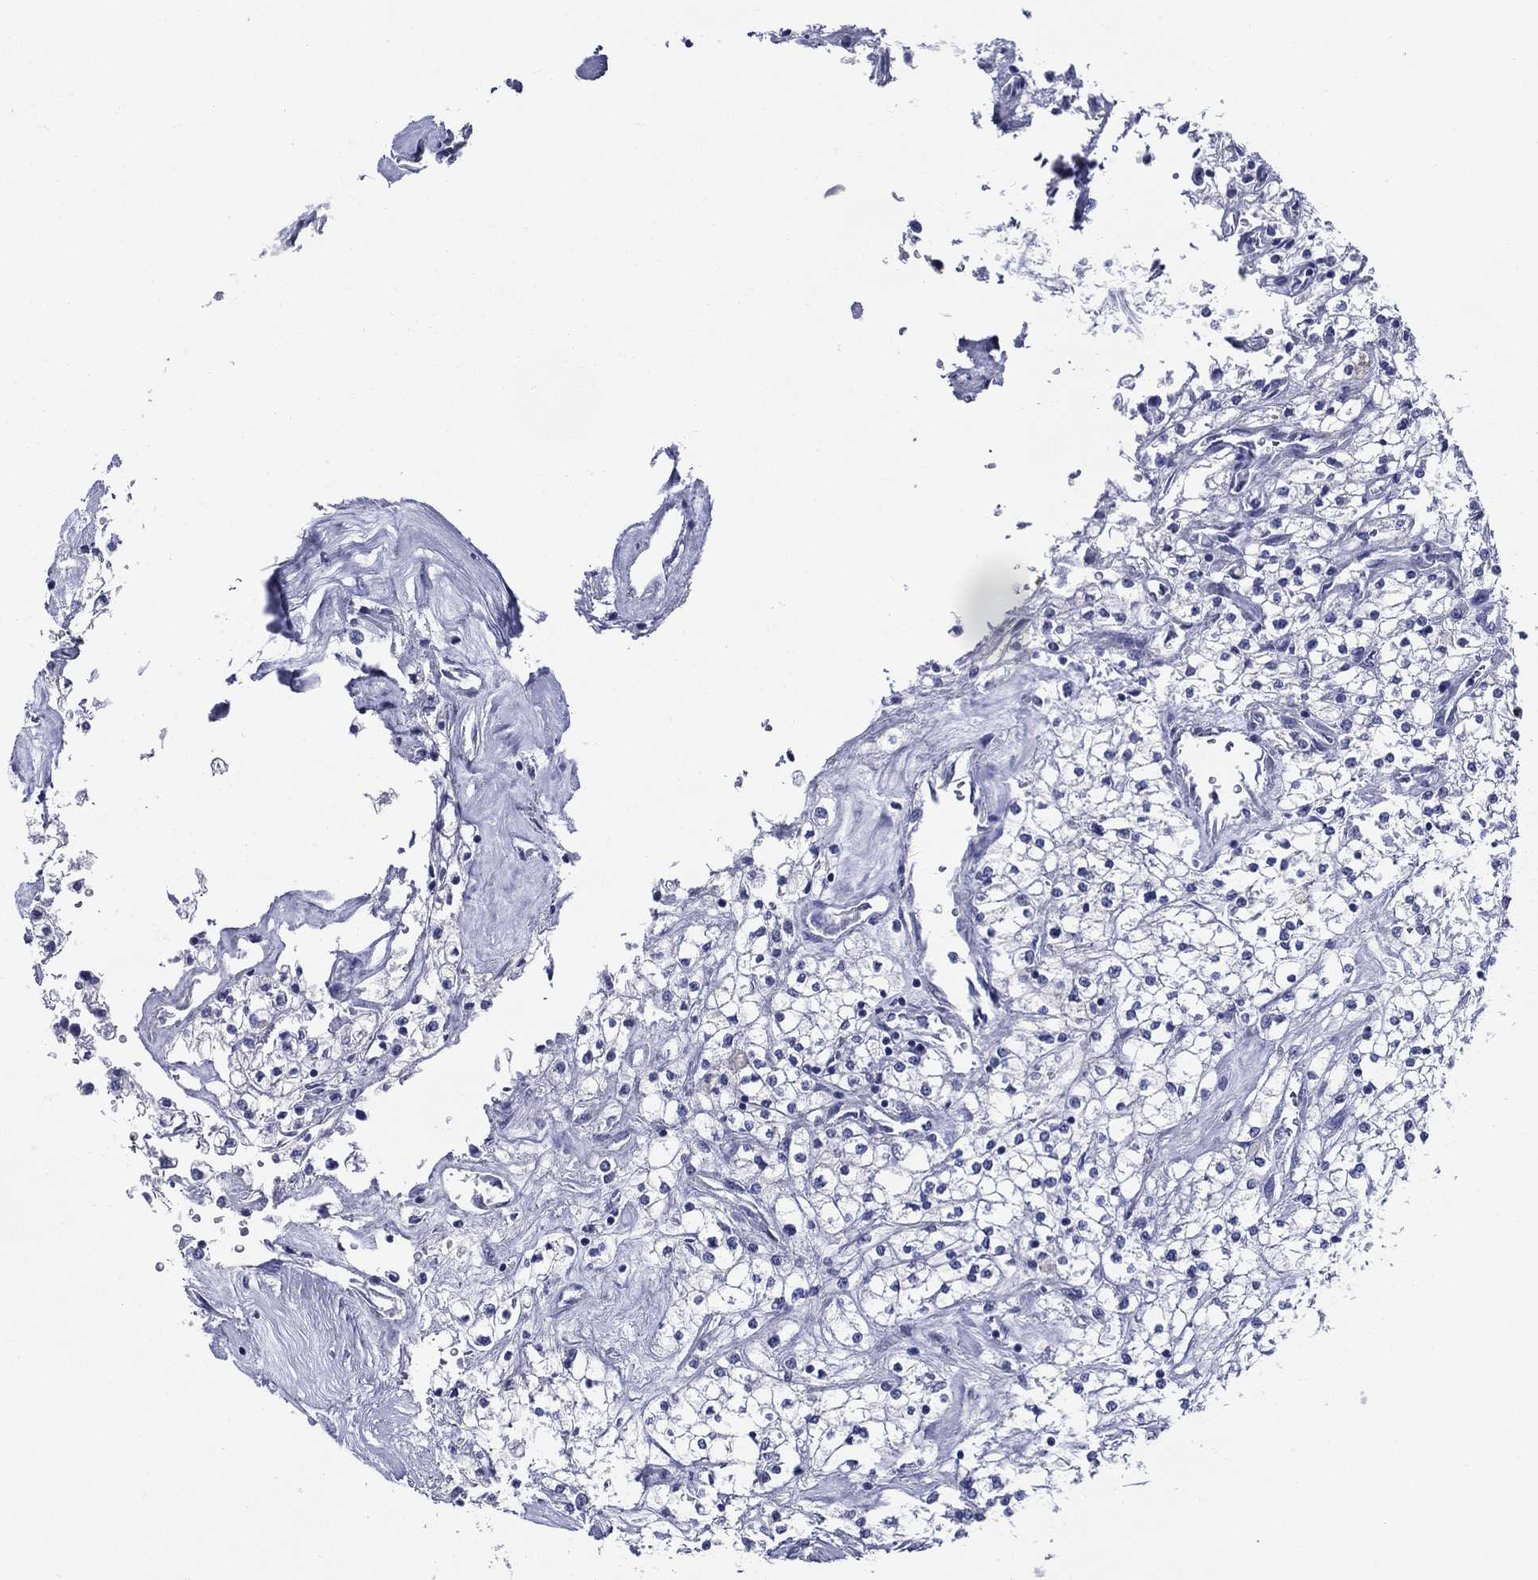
{"staining": {"intensity": "negative", "quantity": "none", "location": "none"}, "tissue": "renal cancer", "cell_type": "Tumor cells", "image_type": "cancer", "snomed": [{"axis": "morphology", "description": "Adenocarcinoma, NOS"}, {"axis": "topography", "description": "Kidney"}], "caption": "The micrograph demonstrates no significant expression in tumor cells of adenocarcinoma (renal). (DAB (3,3'-diaminobenzidine) immunohistochemistry with hematoxylin counter stain).", "gene": "ACE2", "patient": {"sex": "male", "age": 80}}